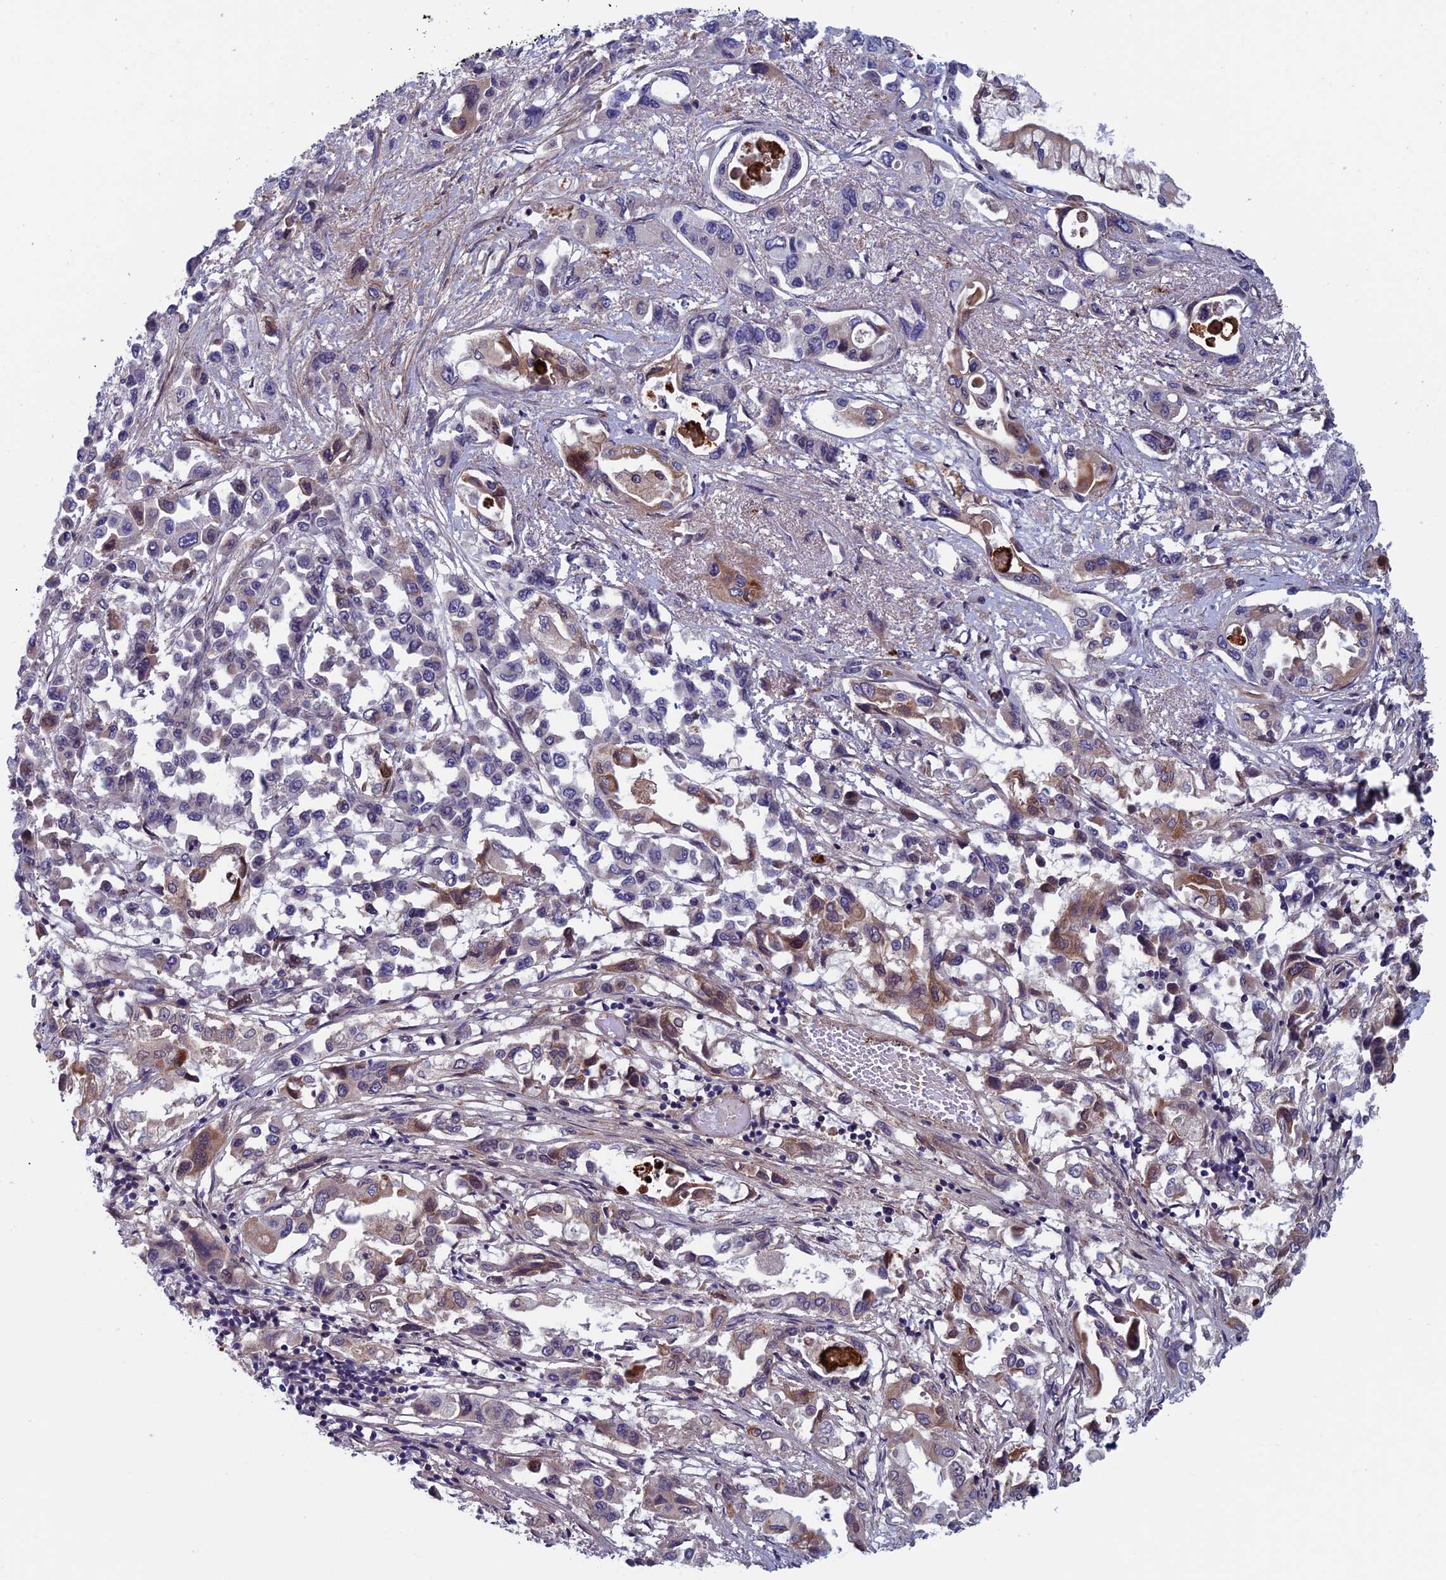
{"staining": {"intensity": "moderate", "quantity": "<25%", "location": "cytoplasmic/membranous"}, "tissue": "pancreatic cancer", "cell_type": "Tumor cells", "image_type": "cancer", "snomed": [{"axis": "morphology", "description": "Adenocarcinoma, NOS"}, {"axis": "topography", "description": "Pancreas"}], "caption": "High-magnification brightfield microscopy of pancreatic cancer (adenocarcinoma) stained with DAB (brown) and counterstained with hematoxylin (blue). tumor cells exhibit moderate cytoplasmic/membranous staining is identified in about<25% of cells.", "gene": "FADS1", "patient": {"sex": "male", "age": 92}}